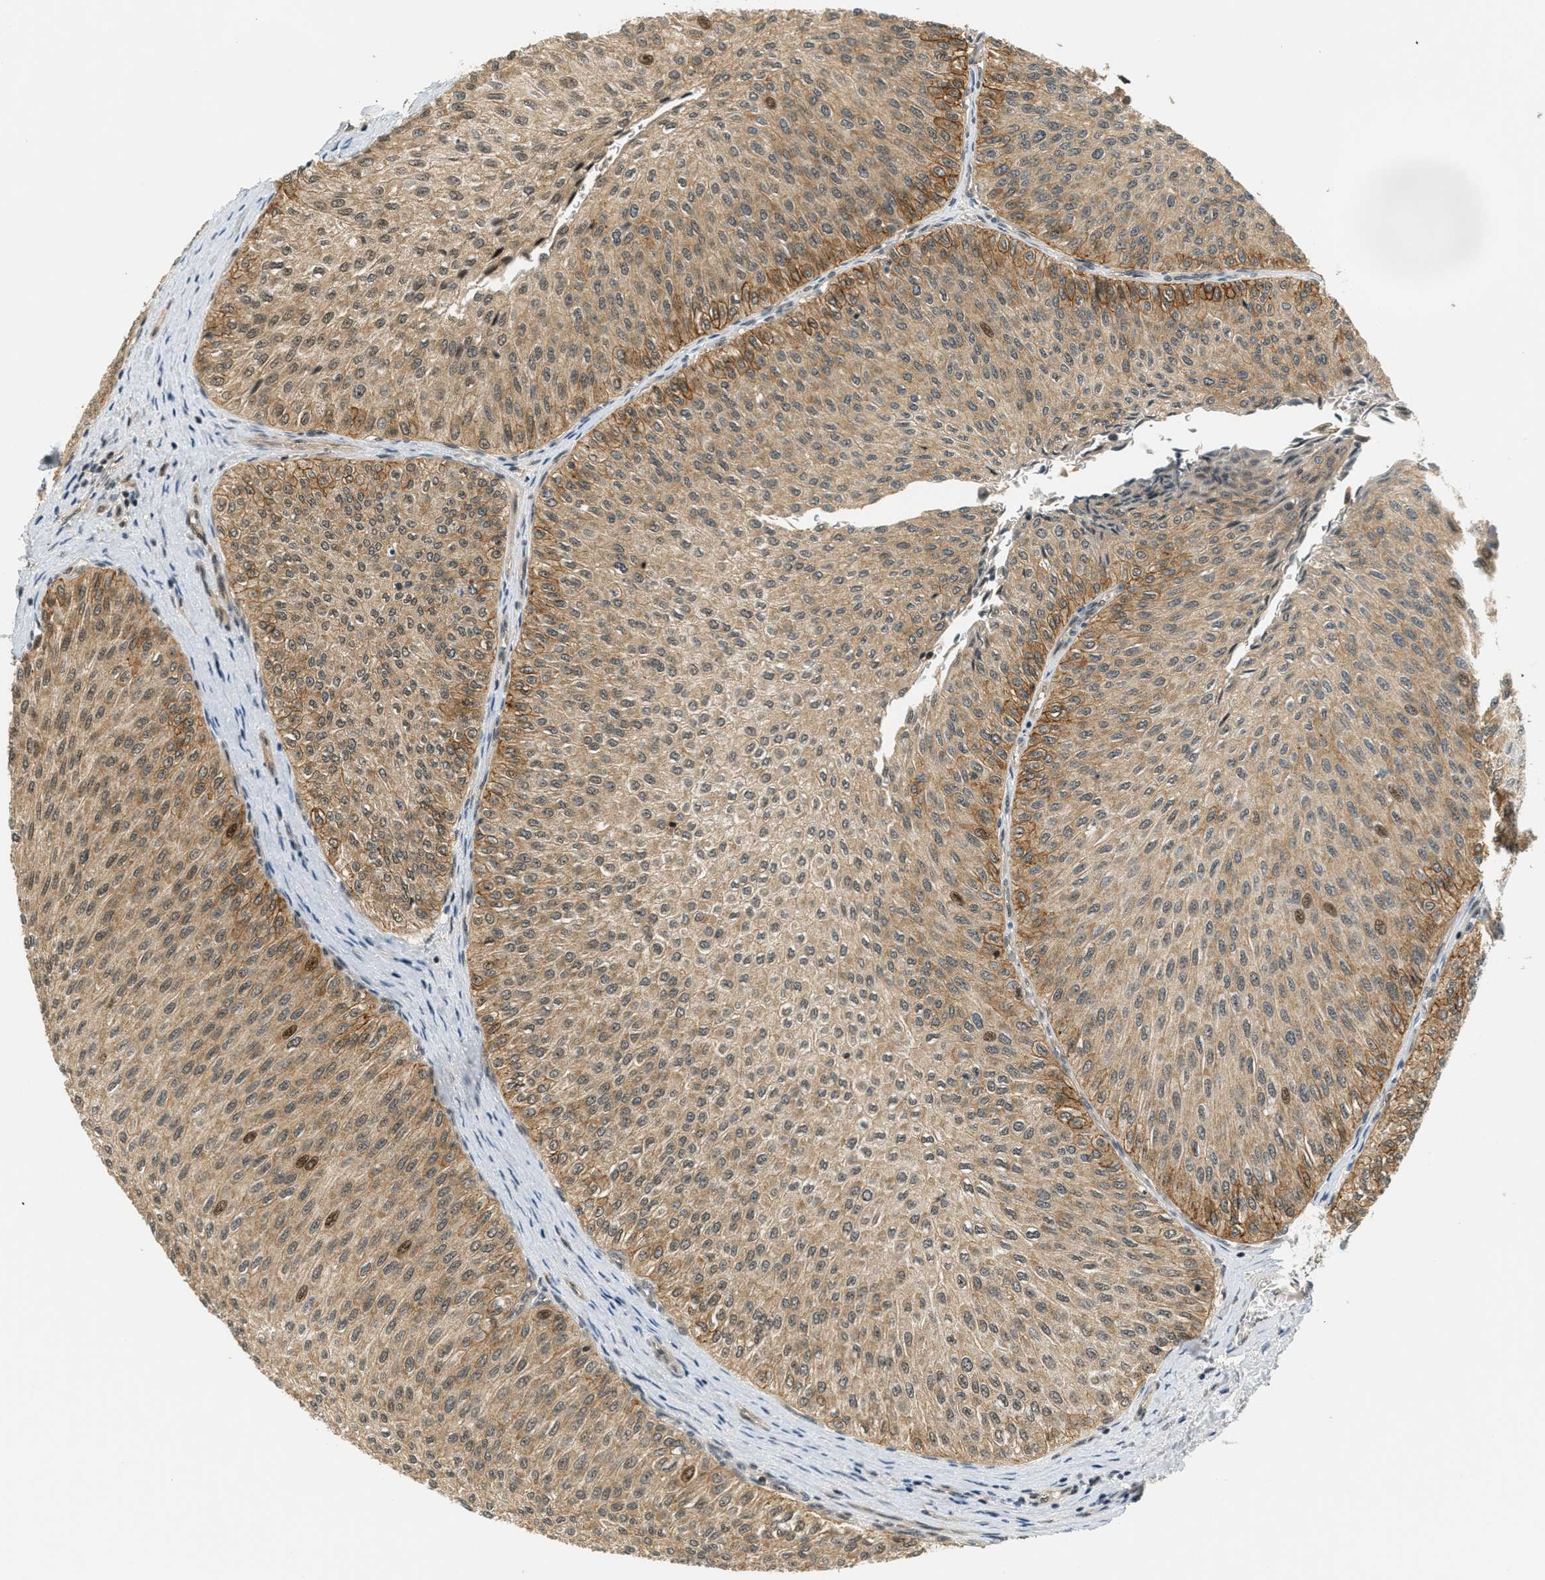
{"staining": {"intensity": "moderate", "quantity": ">75%", "location": "cytoplasmic/membranous,nuclear"}, "tissue": "urothelial cancer", "cell_type": "Tumor cells", "image_type": "cancer", "snomed": [{"axis": "morphology", "description": "Urothelial carcinoma, Low grade"}, {"axis": "topography", "description": "Urinary bladder"}], "caption": "Immunohistochemical staining of human urothelial cancer exhibits moderate cytoplasmic/membranous and nuclear protein expression in approximately >75% of tumor cells. The protein is shown in brown color, while the nuclei are stained blue.", "gene": "FOXM1", "patient": {"sex": "male", "age": 78}}